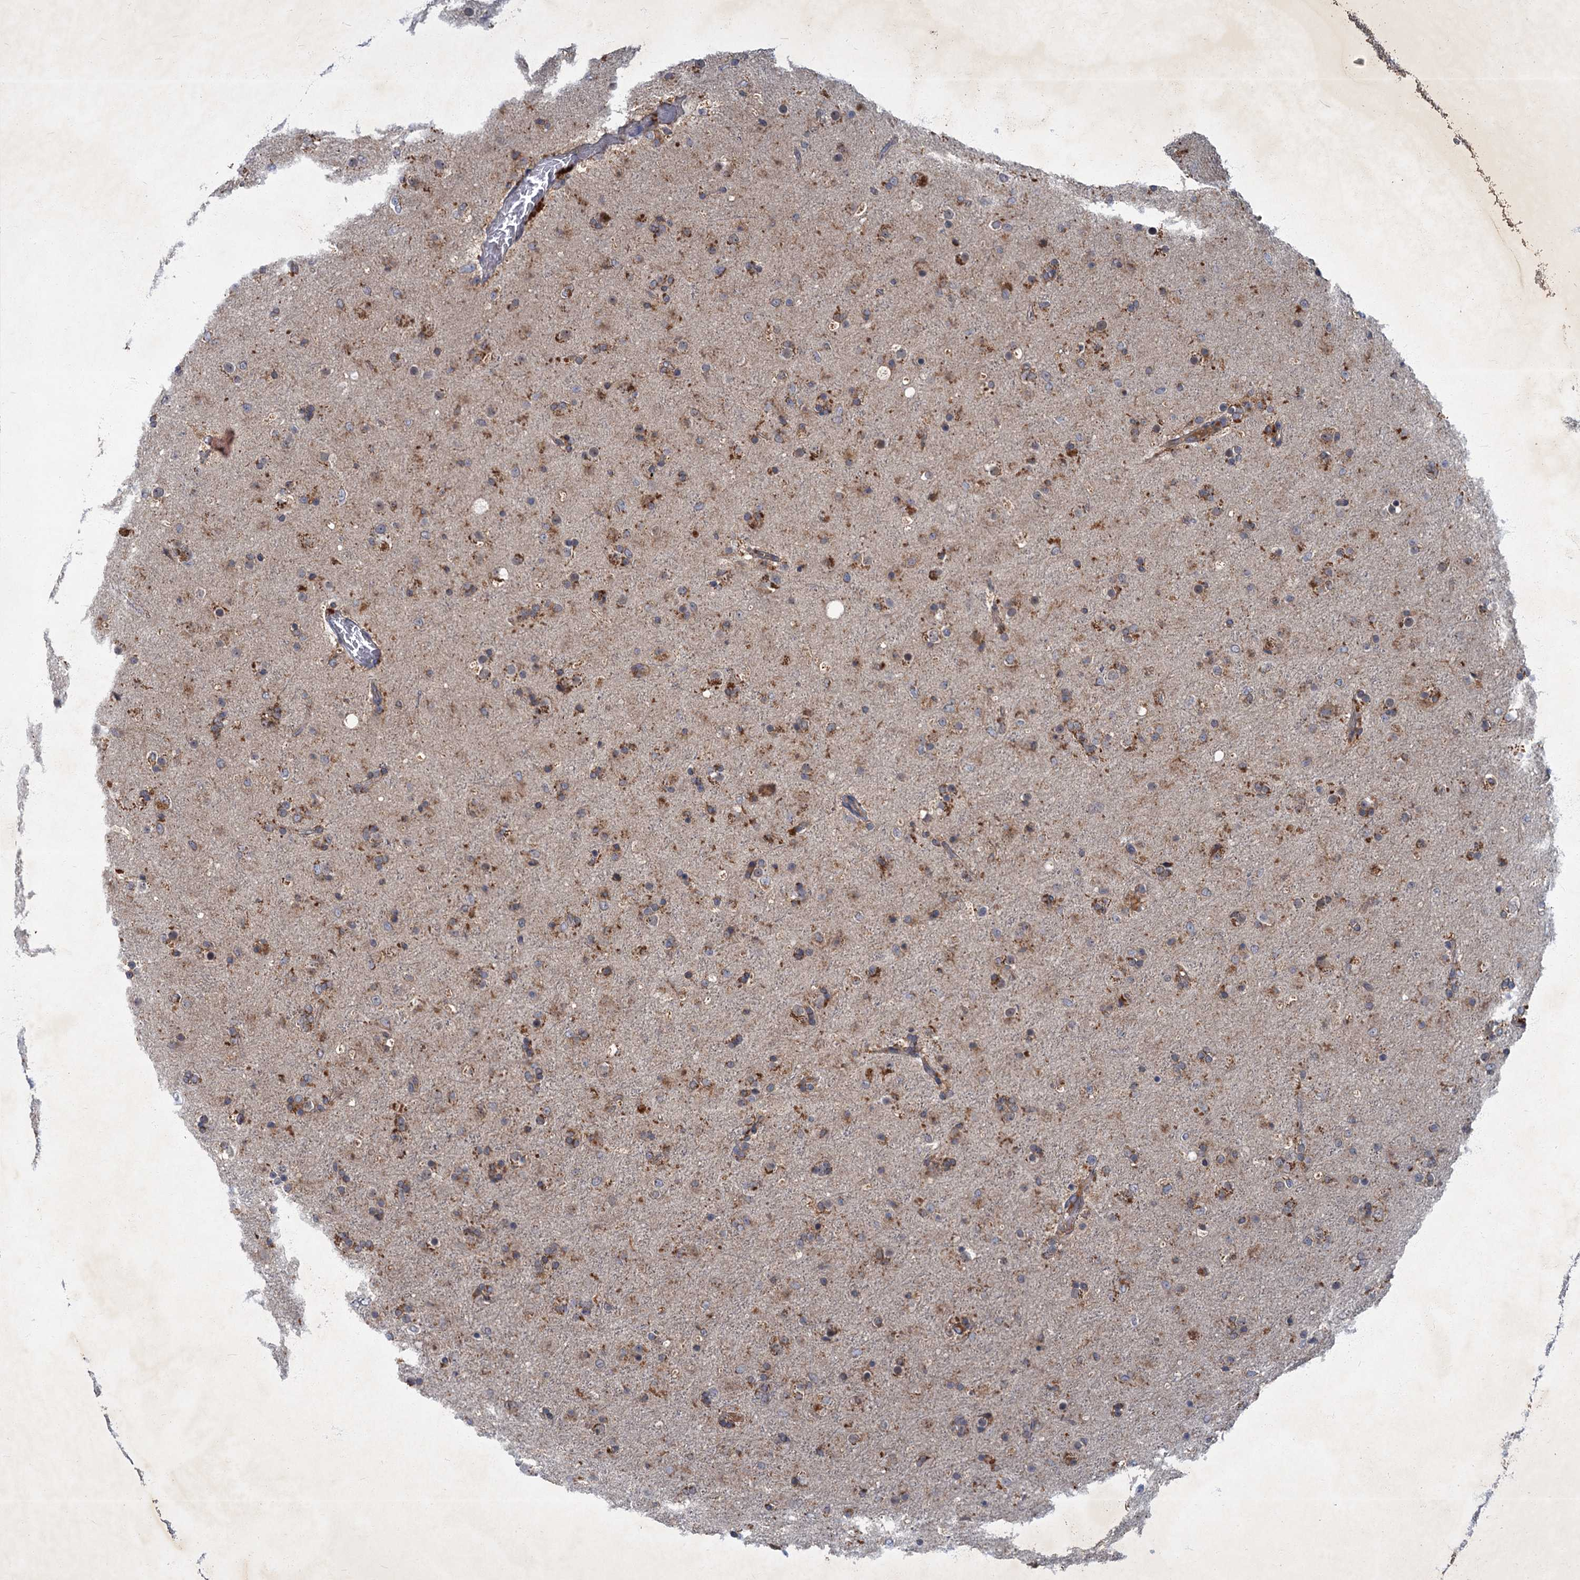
{"staining": {"intensity": "moderate", "quantity": "25%-75%", "location": "cytoplasmic/membranous"}, "tissue": "glioma", "cell_type": "Tumor cells", "image_type": "cancer", "snomed": [{"axis": "morphology", "description": "Glioma, malignant, Low grade"}, {"axis": "topography", "description": "Brain"}], "caption": "Immunohistochemical staining of human glioma displays medium levels of moderate cytoplasmic/membranous staining in about 25%-75% of tumor cells.", "gene": "SLC11A2", "patient": {"sex": "male", "age": 65}}